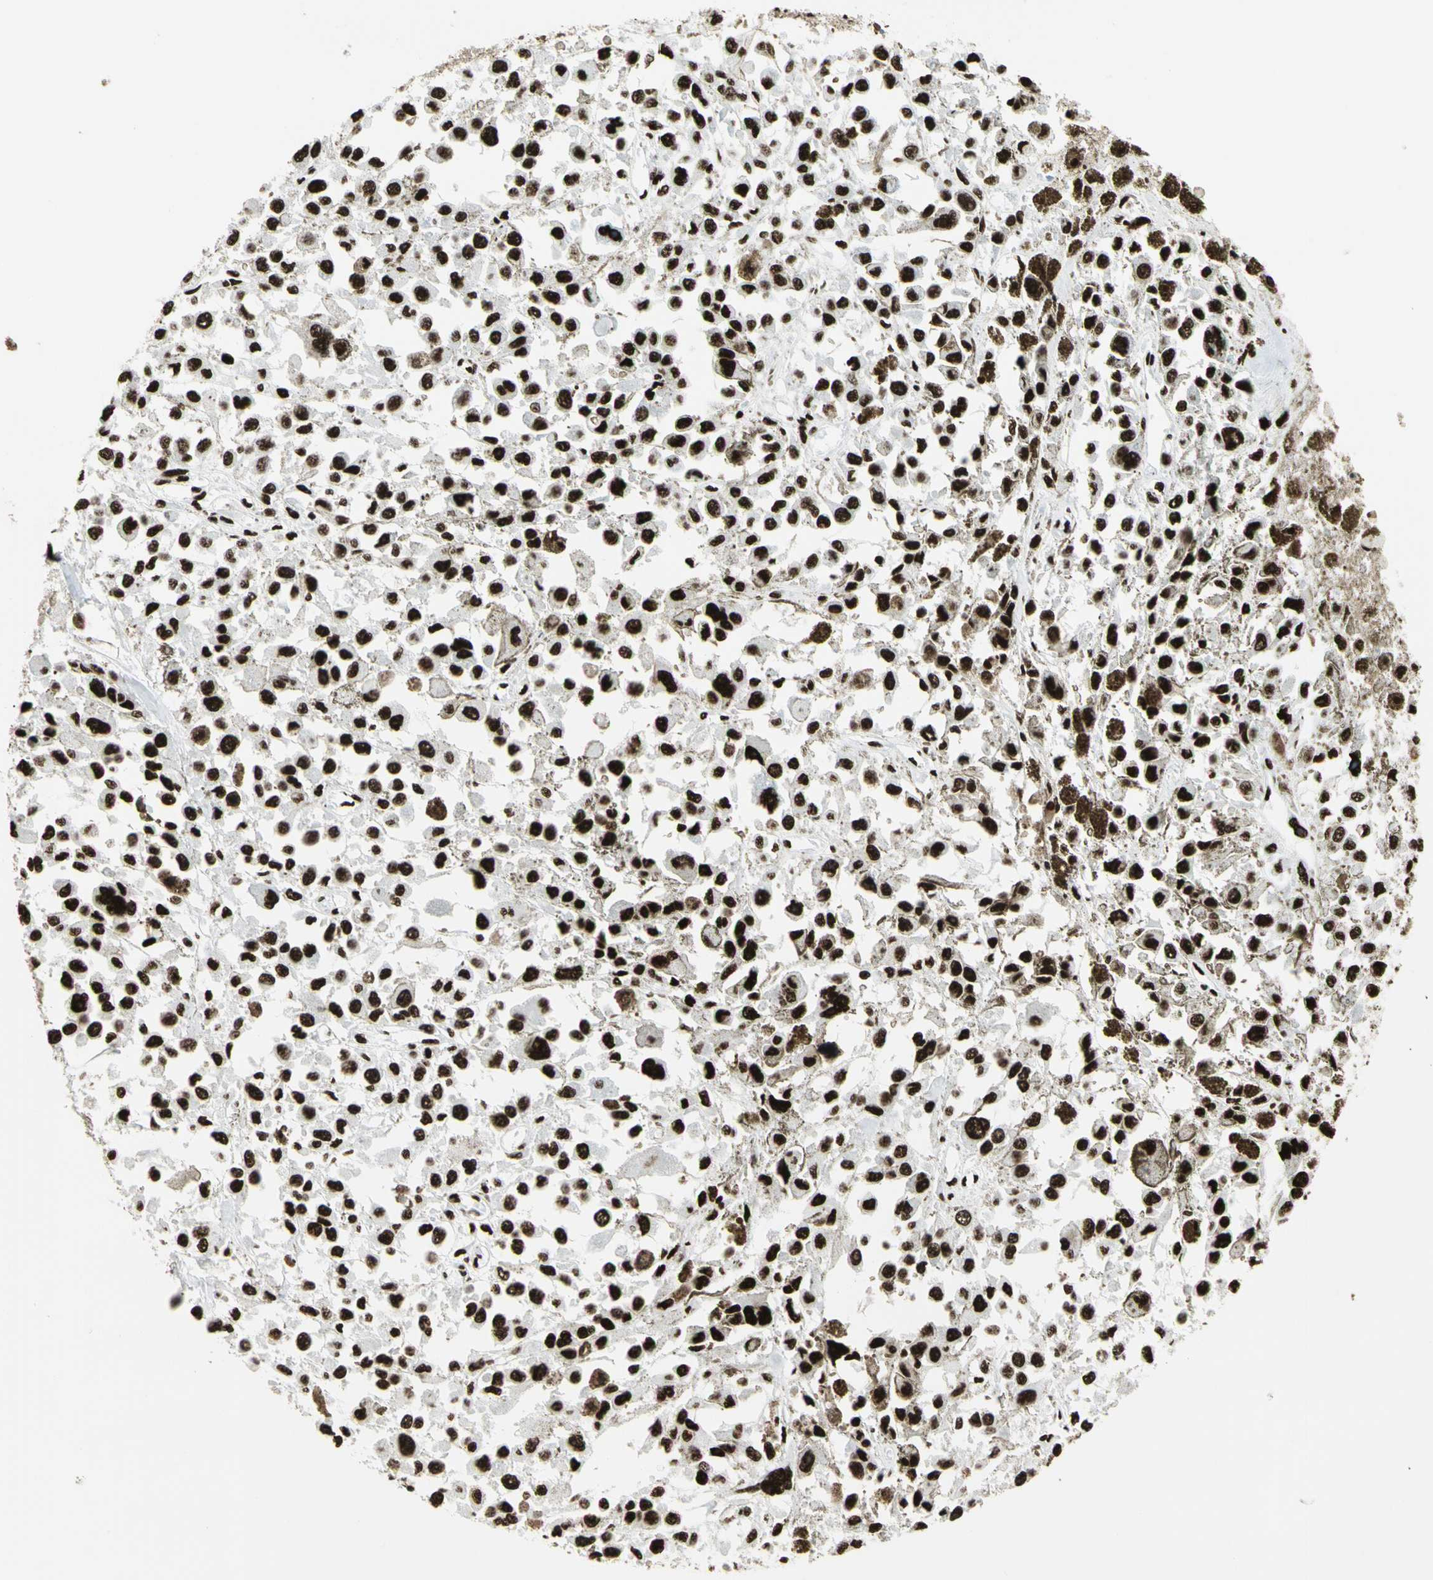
{"staining": {"intensity": "strong", "quantity": ">75%", "location": "nuclear"}, "tissue": "melanoma", "cell_type": "Tumor cells", "image_type": "cancer", "snomed": [{"axis": "morphology", "description": "Malignant melanoma, Metastatic site"}, {"axis": "topography", "description": "Lymph node"}], "caption": "Immunohistochemical staining of melanoma reveals high levels of strong nuclear expression in approximately >75% of tumor cells. Nuclei are stained in blue.", "gene": "CCAR1", "patient": {"sex": "male", "age": 59}}